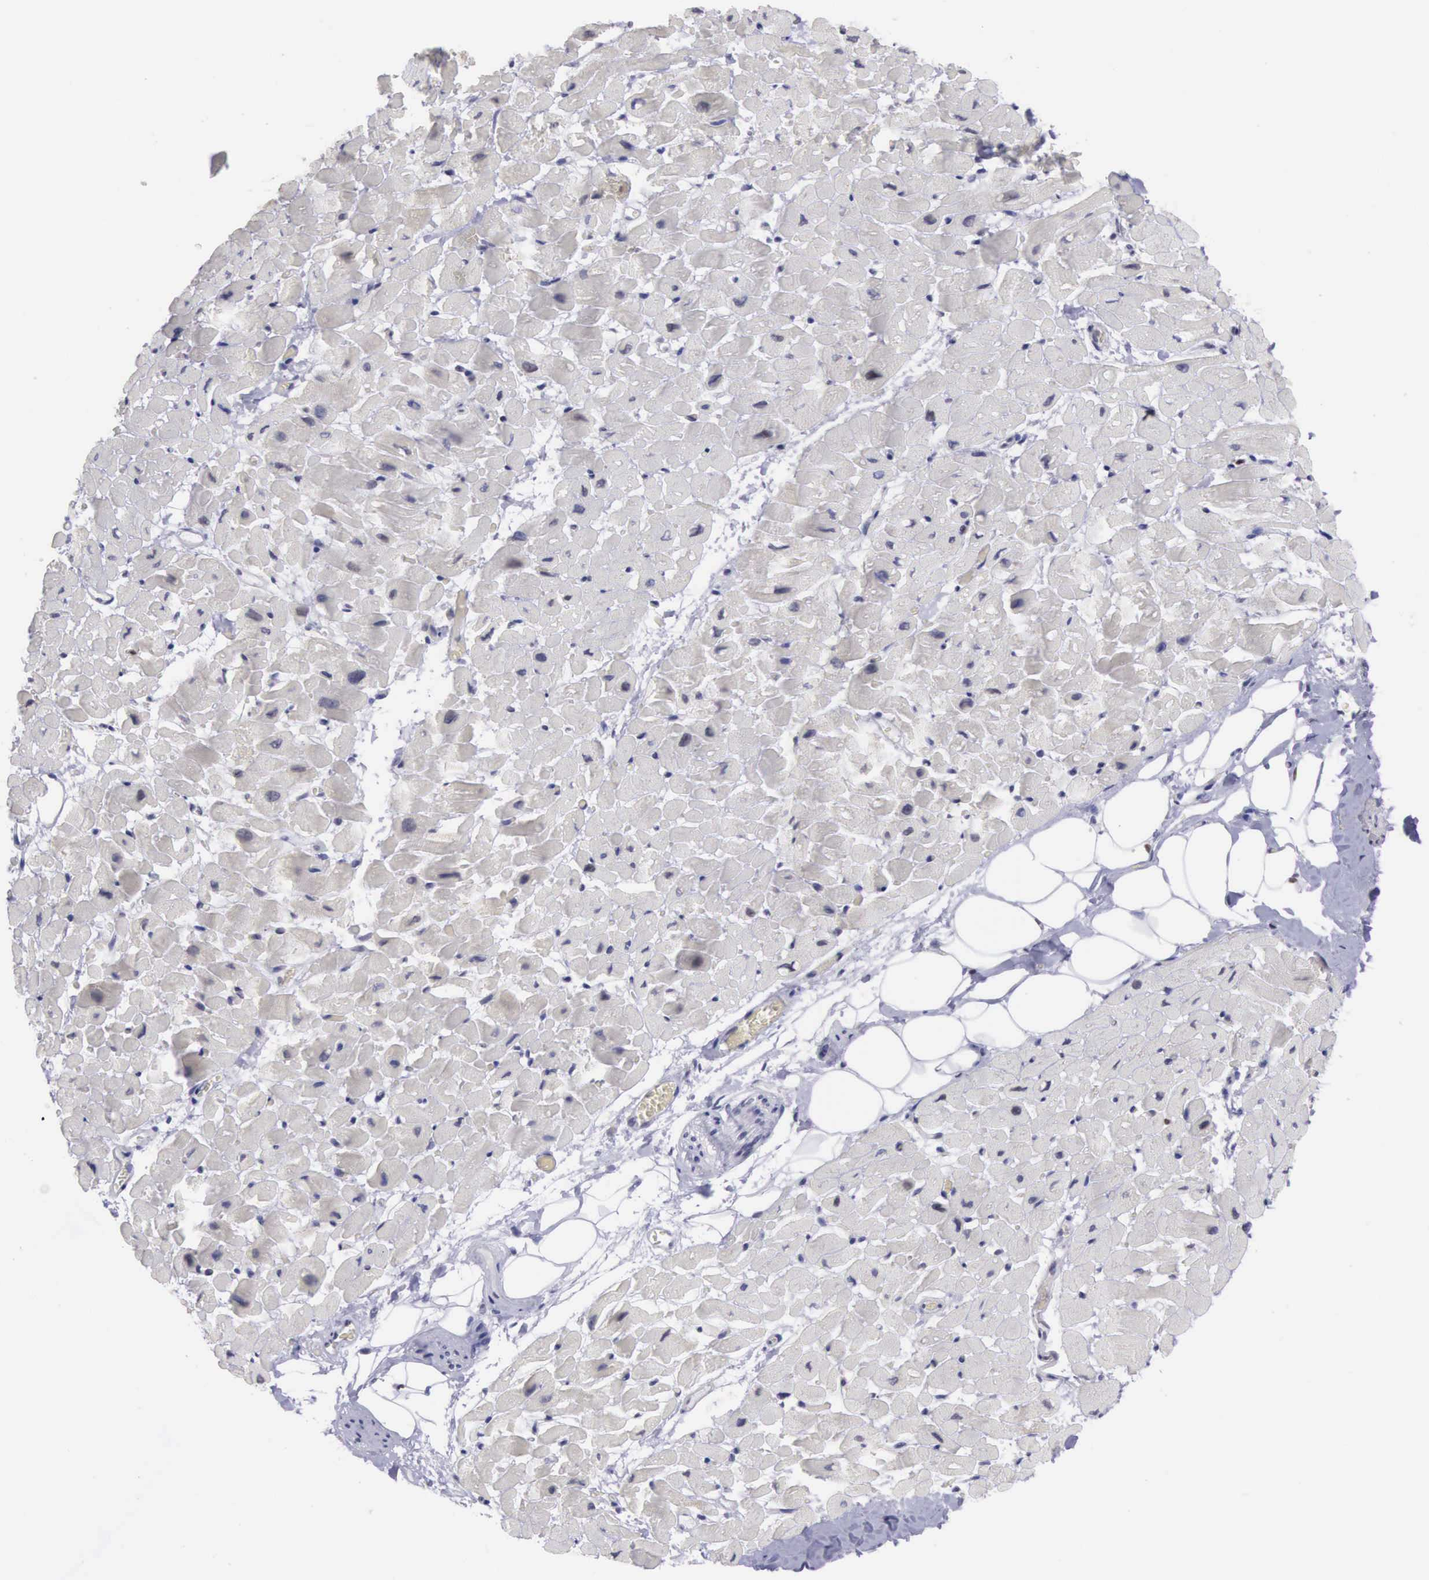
{"staining": {"intensity": "weak", "quantity": "<25%", "location": "nuclear"}, "tissue": "heart muscle", "cell_type": "Cardiomyocytes", "image_type": "normal", "snomed": [{"axis": "morphology", "description": "Normal tissue, NOS"}, {"axis": "topography", "description": "Heart"}], "caption": "IHC photomicrograph of benign heart muscle: heart muscle stained with DAB (3,3'-diaminobenzidine) demonstrates no significant protein staining in cardiomyocytes.", "gene": "VRK1", "patient": {"sex": "male", "age": 45}}